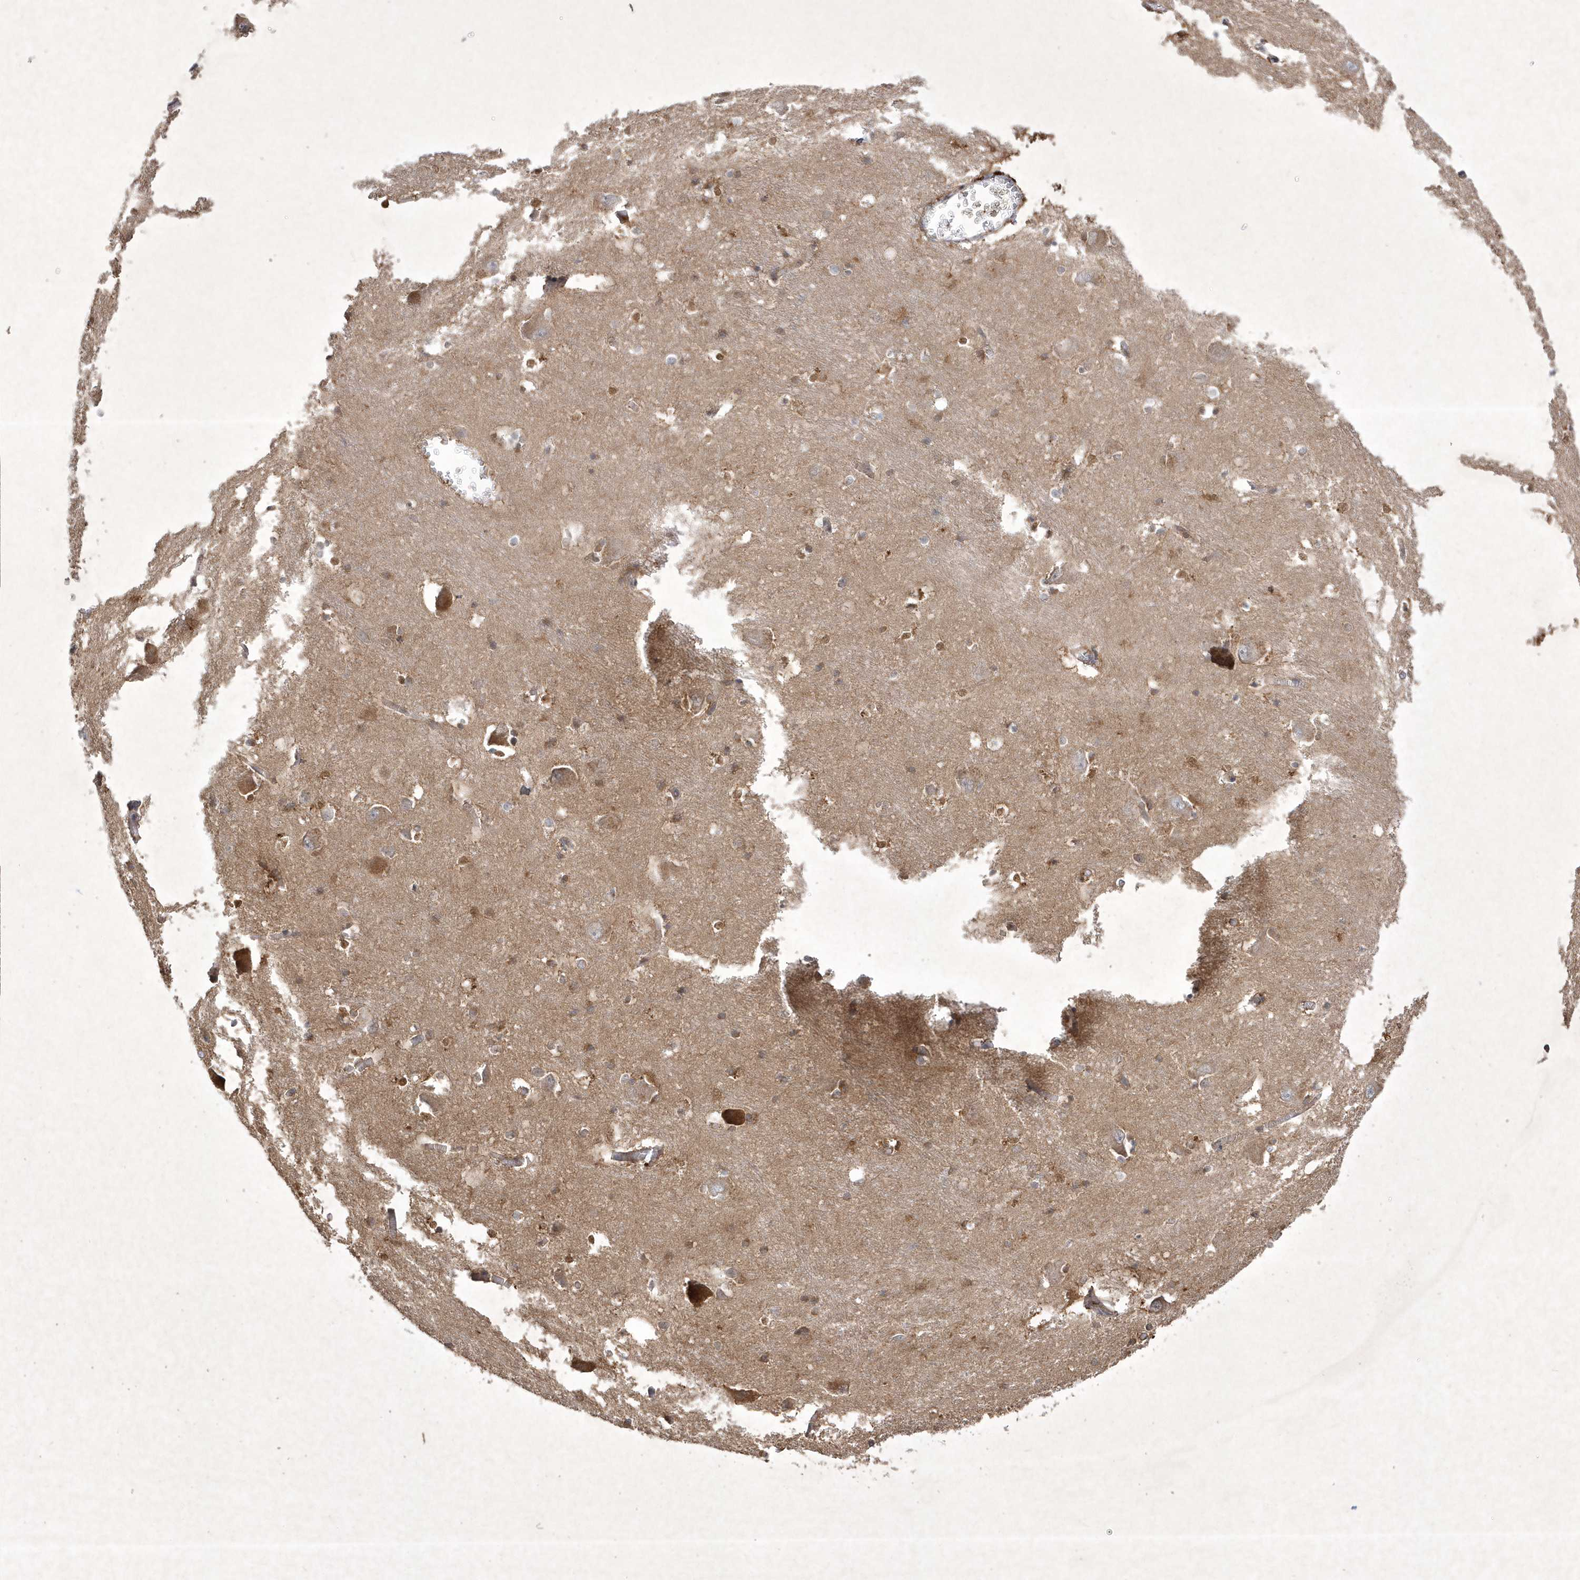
{"staining": {"intensity": "moderate", "quantity": "25%-75%", "location": "cytoplasmic/membranous,nuclear"}, "tissue": "caudate", "cell_type": "Glial cells", "image_type": "normal", "snomed": [{"axis": "morphology", "description": "Normal tissue, NOS"}, {"axis": "topography", "description": "Lateral ventricle wall"}], "caption": "DAB (3,3'-diaminobenzidine) immunohistochemical staining of benign human caudate shows moderate cytoplasmic/membranous,nuclear protein positivity in about 25%-75% of glial cells.", "gene": "AKR7A2", "patient": {"sex": "male", "age": 37}}